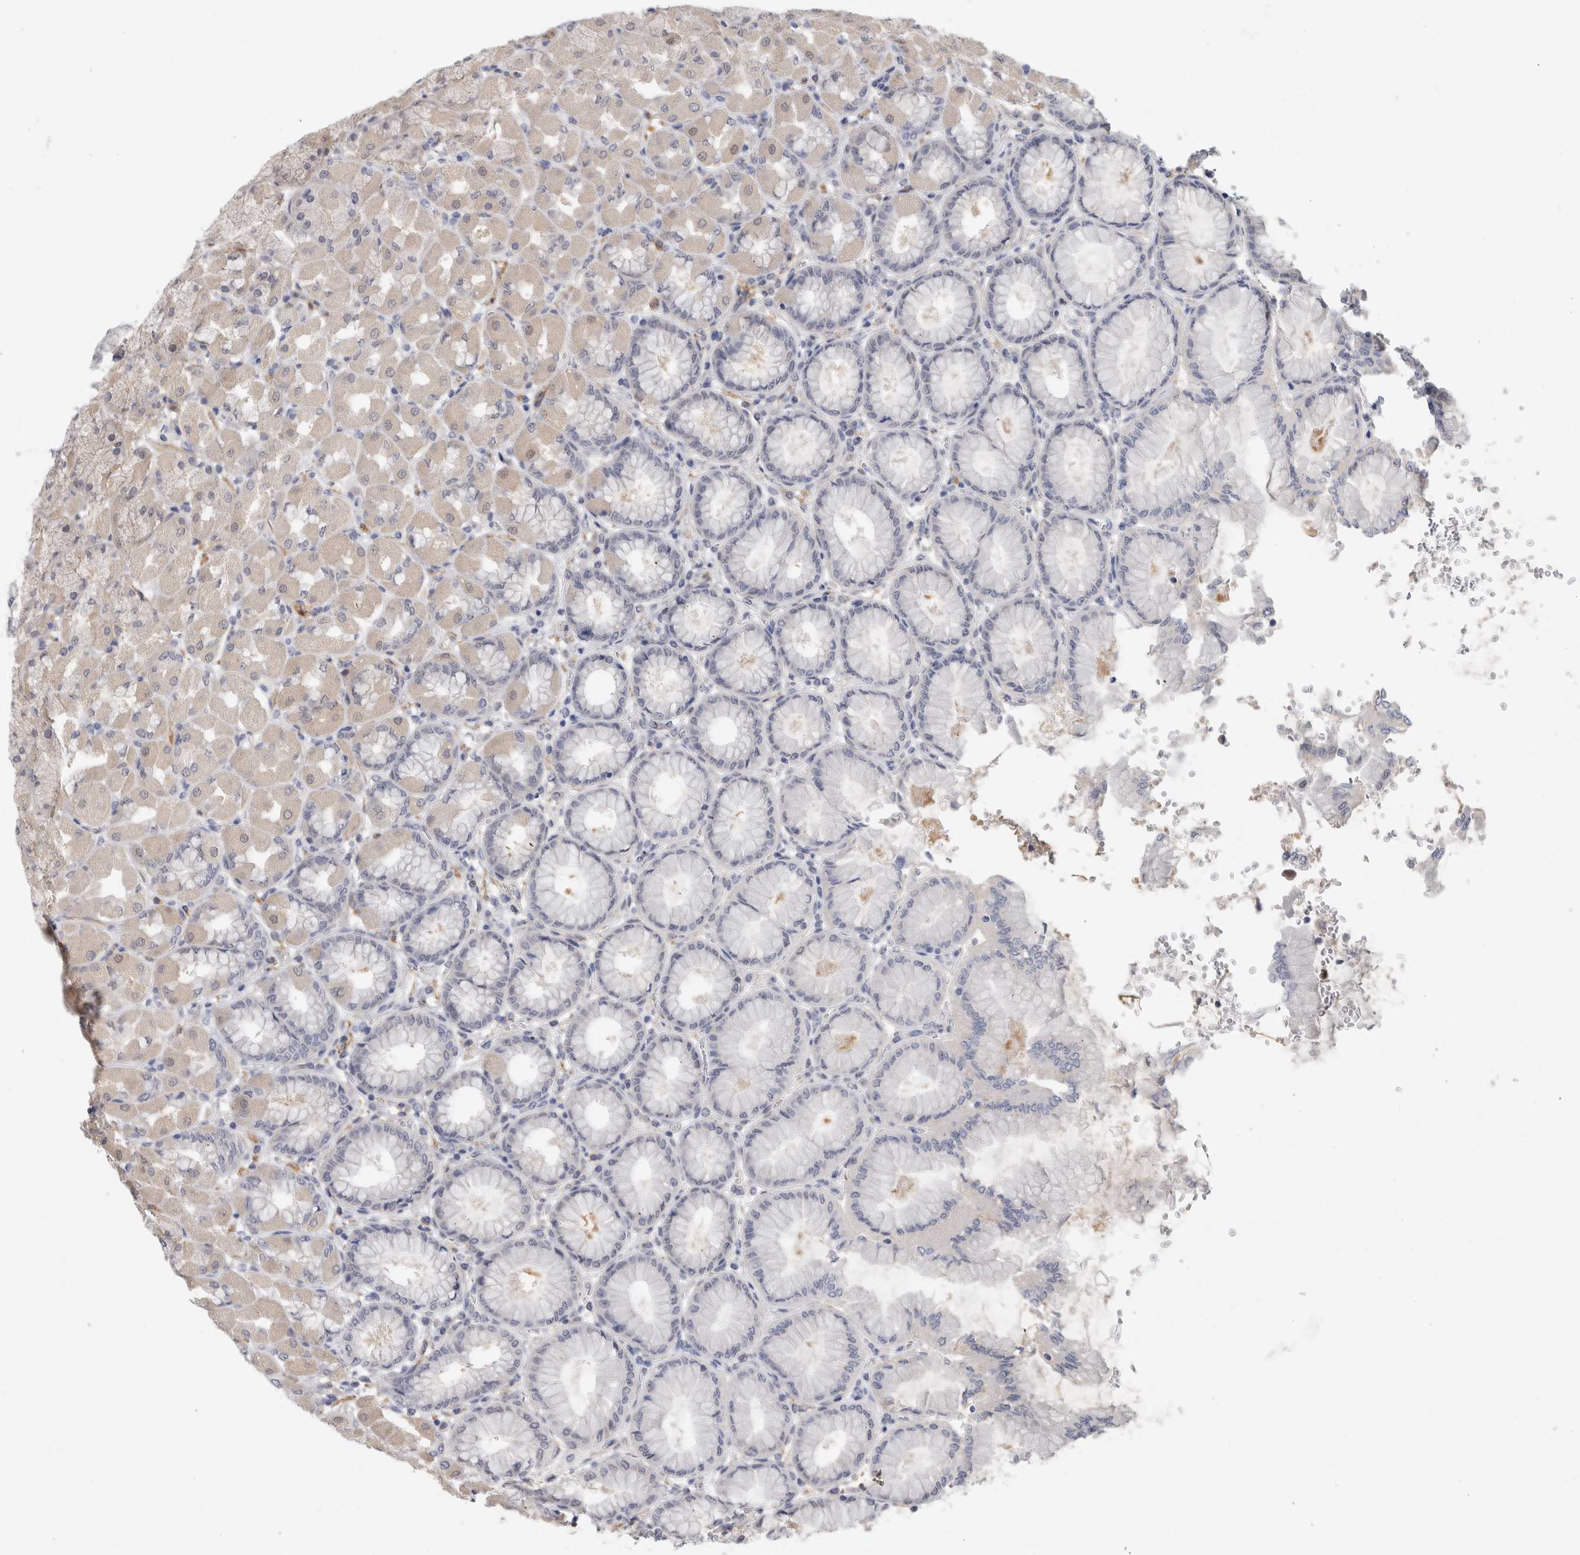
{"staining": {"intensity": "weak", "quantity": "<25%", "location": "cytoplasmic/membranous"}, "tissue": "stomach", "cell_type": "Glandular cells", "image_type": "normal", "snomed": [{"axis": "morphology", "description": "Normal tissue, NOS"}, {"axis": "topography", "description": "Stomach, upper"}], "caption": "A high-resolution image shows IHC staining of normal stomach, which shows no significant positivity in glandular cells.", "gene": "PGM1", "patient": {"sex": "female", "age": 56}}